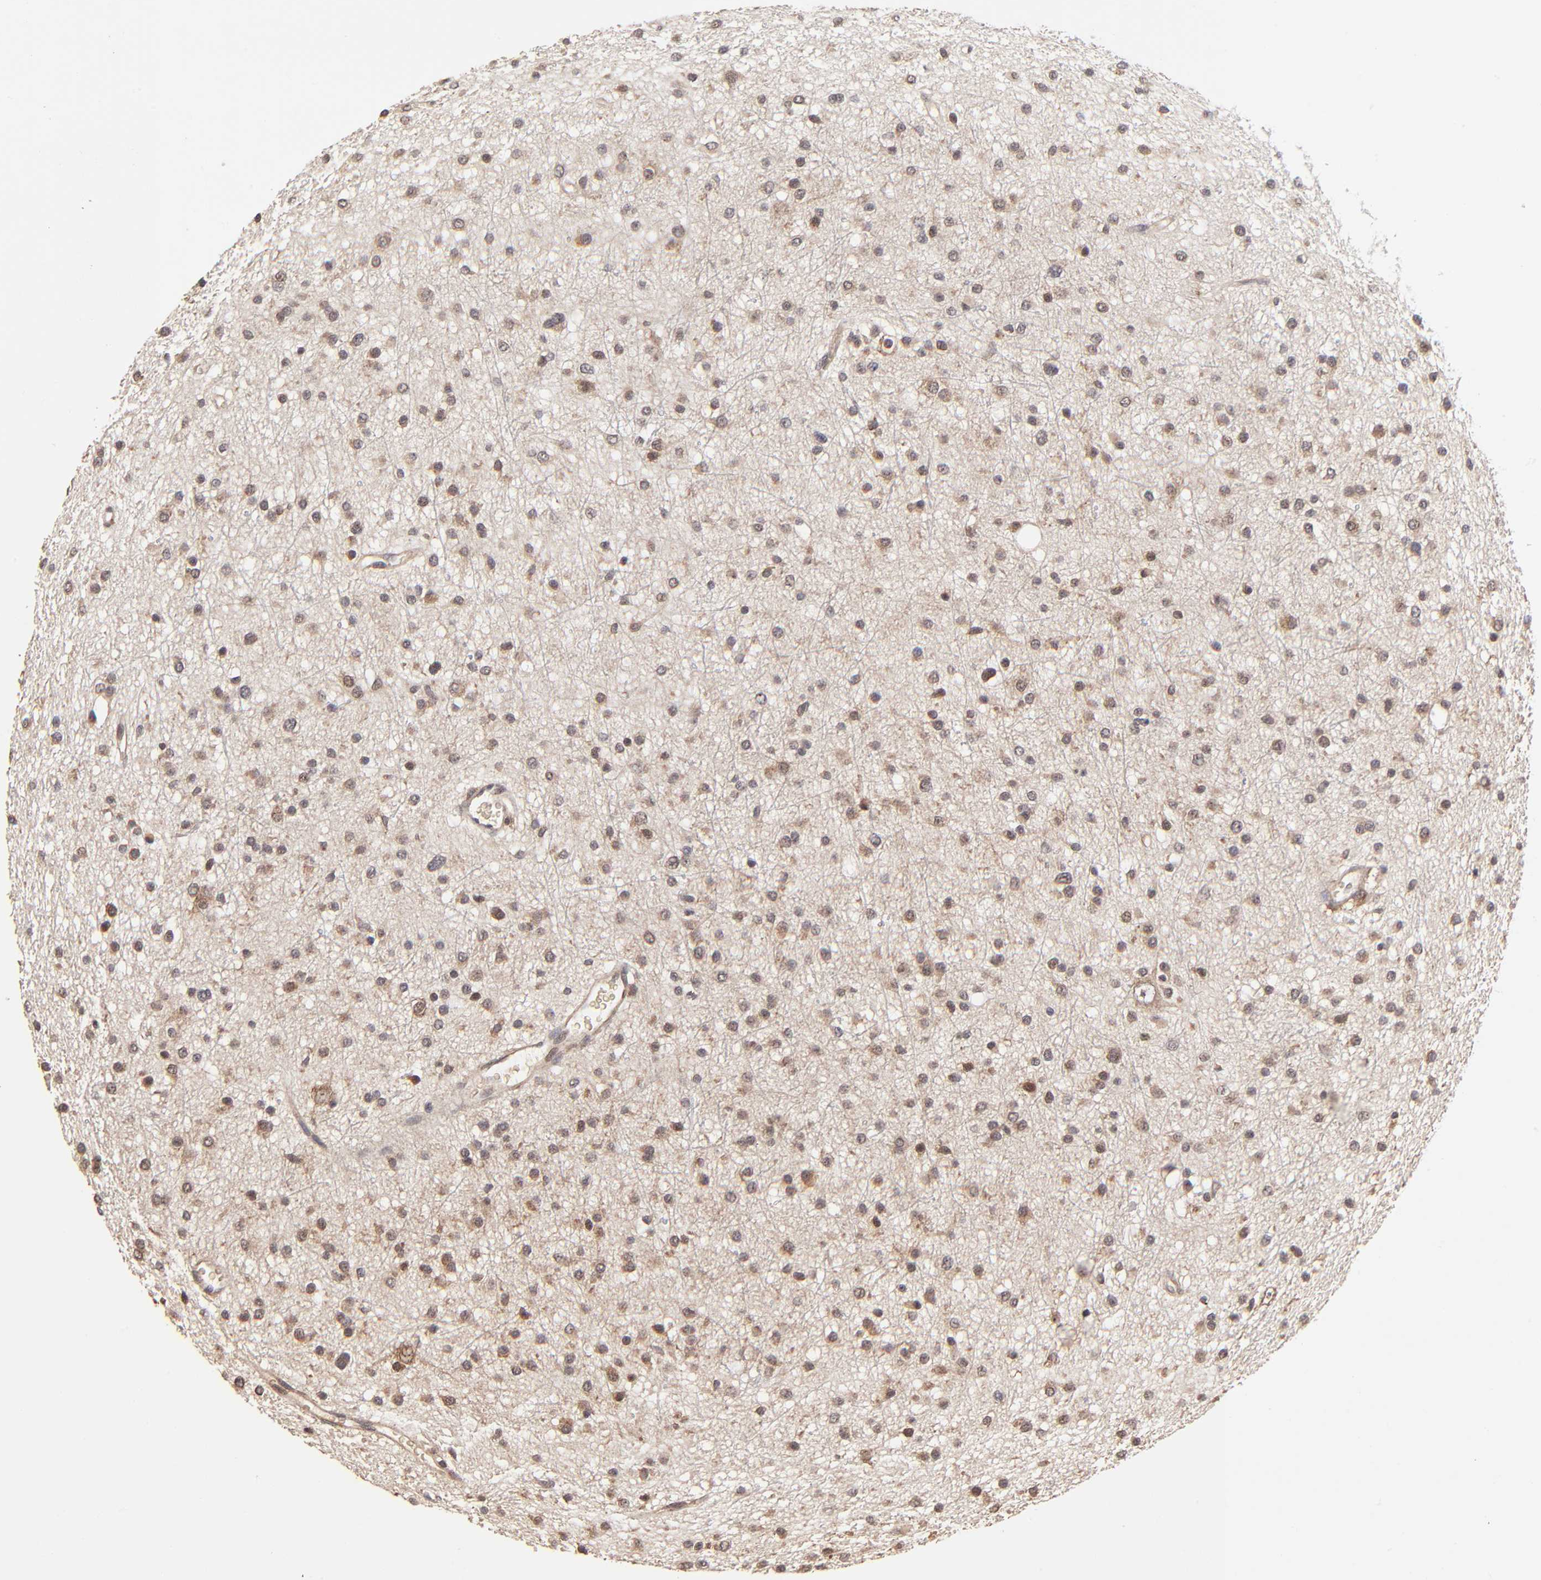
{"staining": {"intensity": "moderate", "quantity": "25%-75%", "location": "cytoplasmic/membranous,nuclear"}, "tissue": "glioma", "cell_type": "Tumor cells", "image_type": "cancer", "snomed": [{"axis": "morphology", "description": "Glioma, malignant, Low grade"}, {"axis": "topography", "description": "Brain"}], "caption": "A histopathology image showing moderate cytoplasmic/membranous and nuclear staining in approximately 25%-75% of tumor cells in glioma, as visualized by brown immunohistochemical staining.", "gene": "FRMD8", "patient": {"sex": "female", "age": 36}}